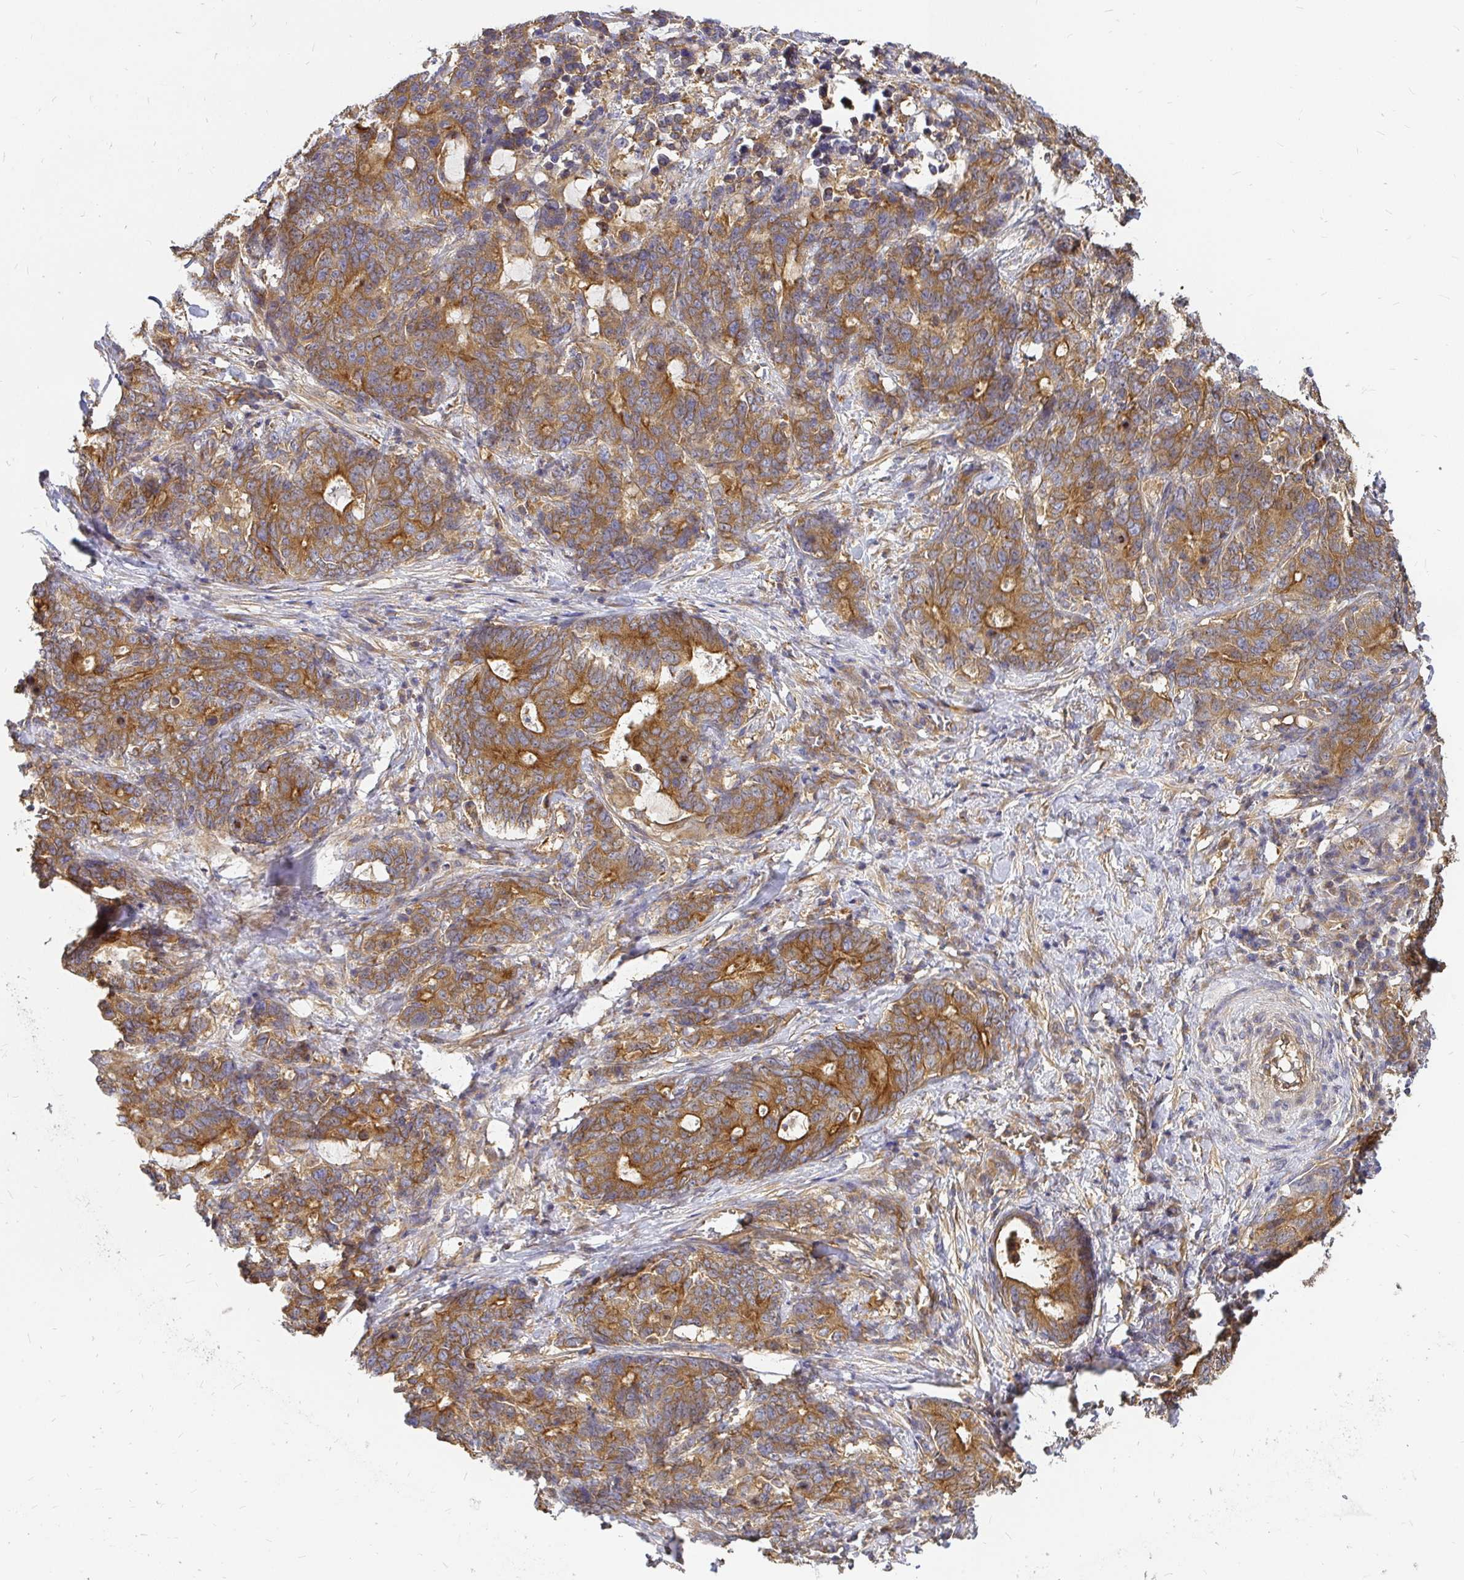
{"staining": {"intensity": "moderate", "quantity": ">75%", "location": "cytoplasmic/membranous"}, "tissue": "stomach cancer", "cell_type": "Tumor cells", "image_type": "cancer", "snomed": [{"axis": "morphology", "description": "Normal tissue, NOS"}, {"axis": "morphology", "description": "Adenocarcinoma, NOS"}, {"axis": "topography", "description": "Stomach"}], "caption": "A brown stain labels moderate cytoplasmic/membranous staining of a protein in human adenocarcinoma (stomach) tumor cells. (brown staining indicates protein expression, while blue staining denotes nuclei).", "gene": "KIF5B", "patient": {"sex": "female", "age": 64}}